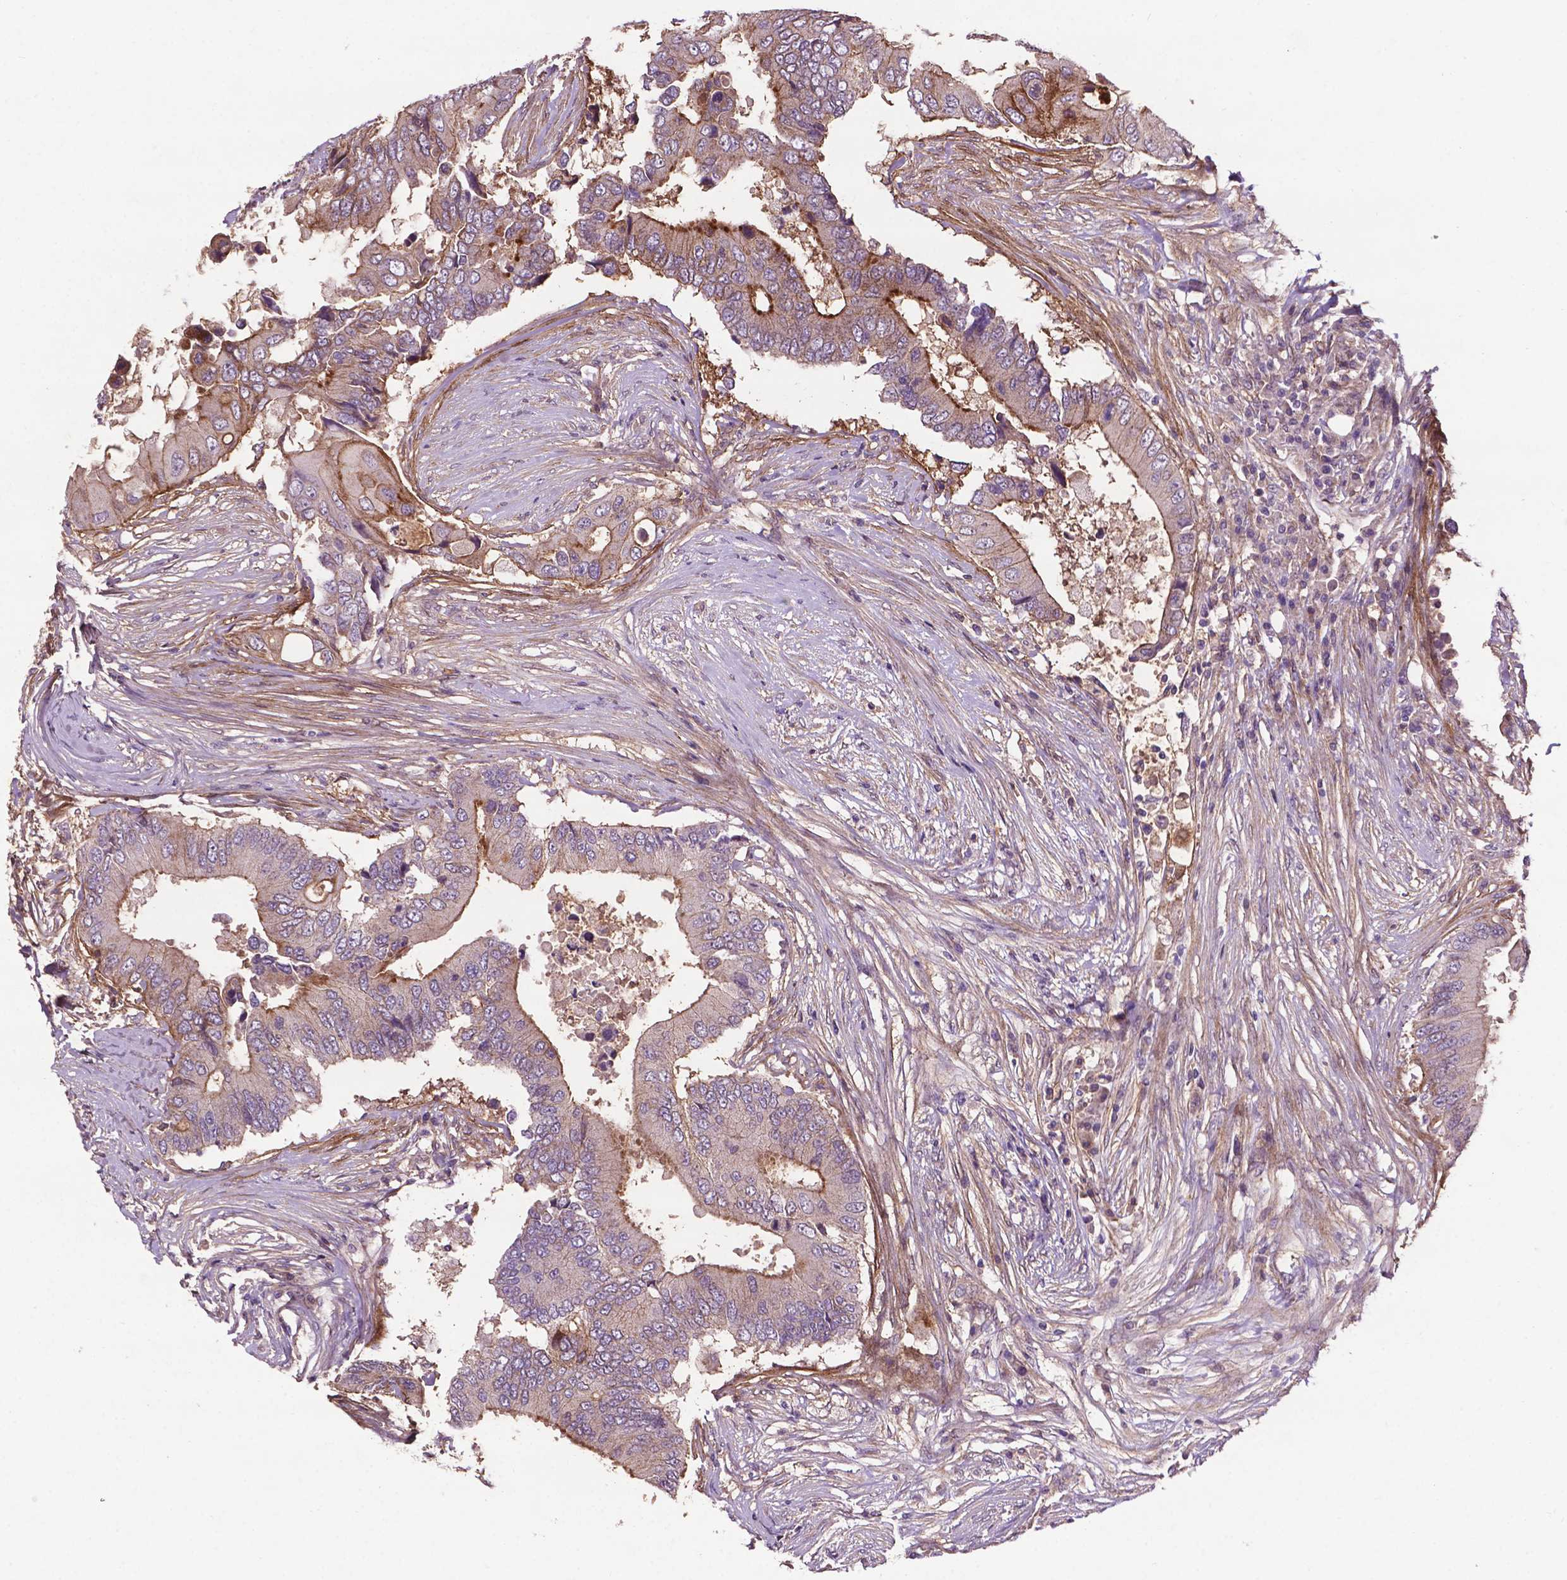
{"staining": {"intensity": "moderate", "quantity": "<25%", "location": "cytoplasmic/membranous"}, "tissue": "colorectal cancer", "cell_type": "Tumor cells", "image_type": "cancer", "snomed": [{"axis": "morphology", "description": "Adenocarcinoma, NOS"}, {"axis": "topography", "description": "Colon"}], "caption": "Adenocarcinoma (colorectal) stained for a protein (brown) reveals moderate cytoplasmic/membranous positive staining in about <25% of tumor cells.", "gene": "RRAS", "patient": {"sex": "male", "age": 71}}